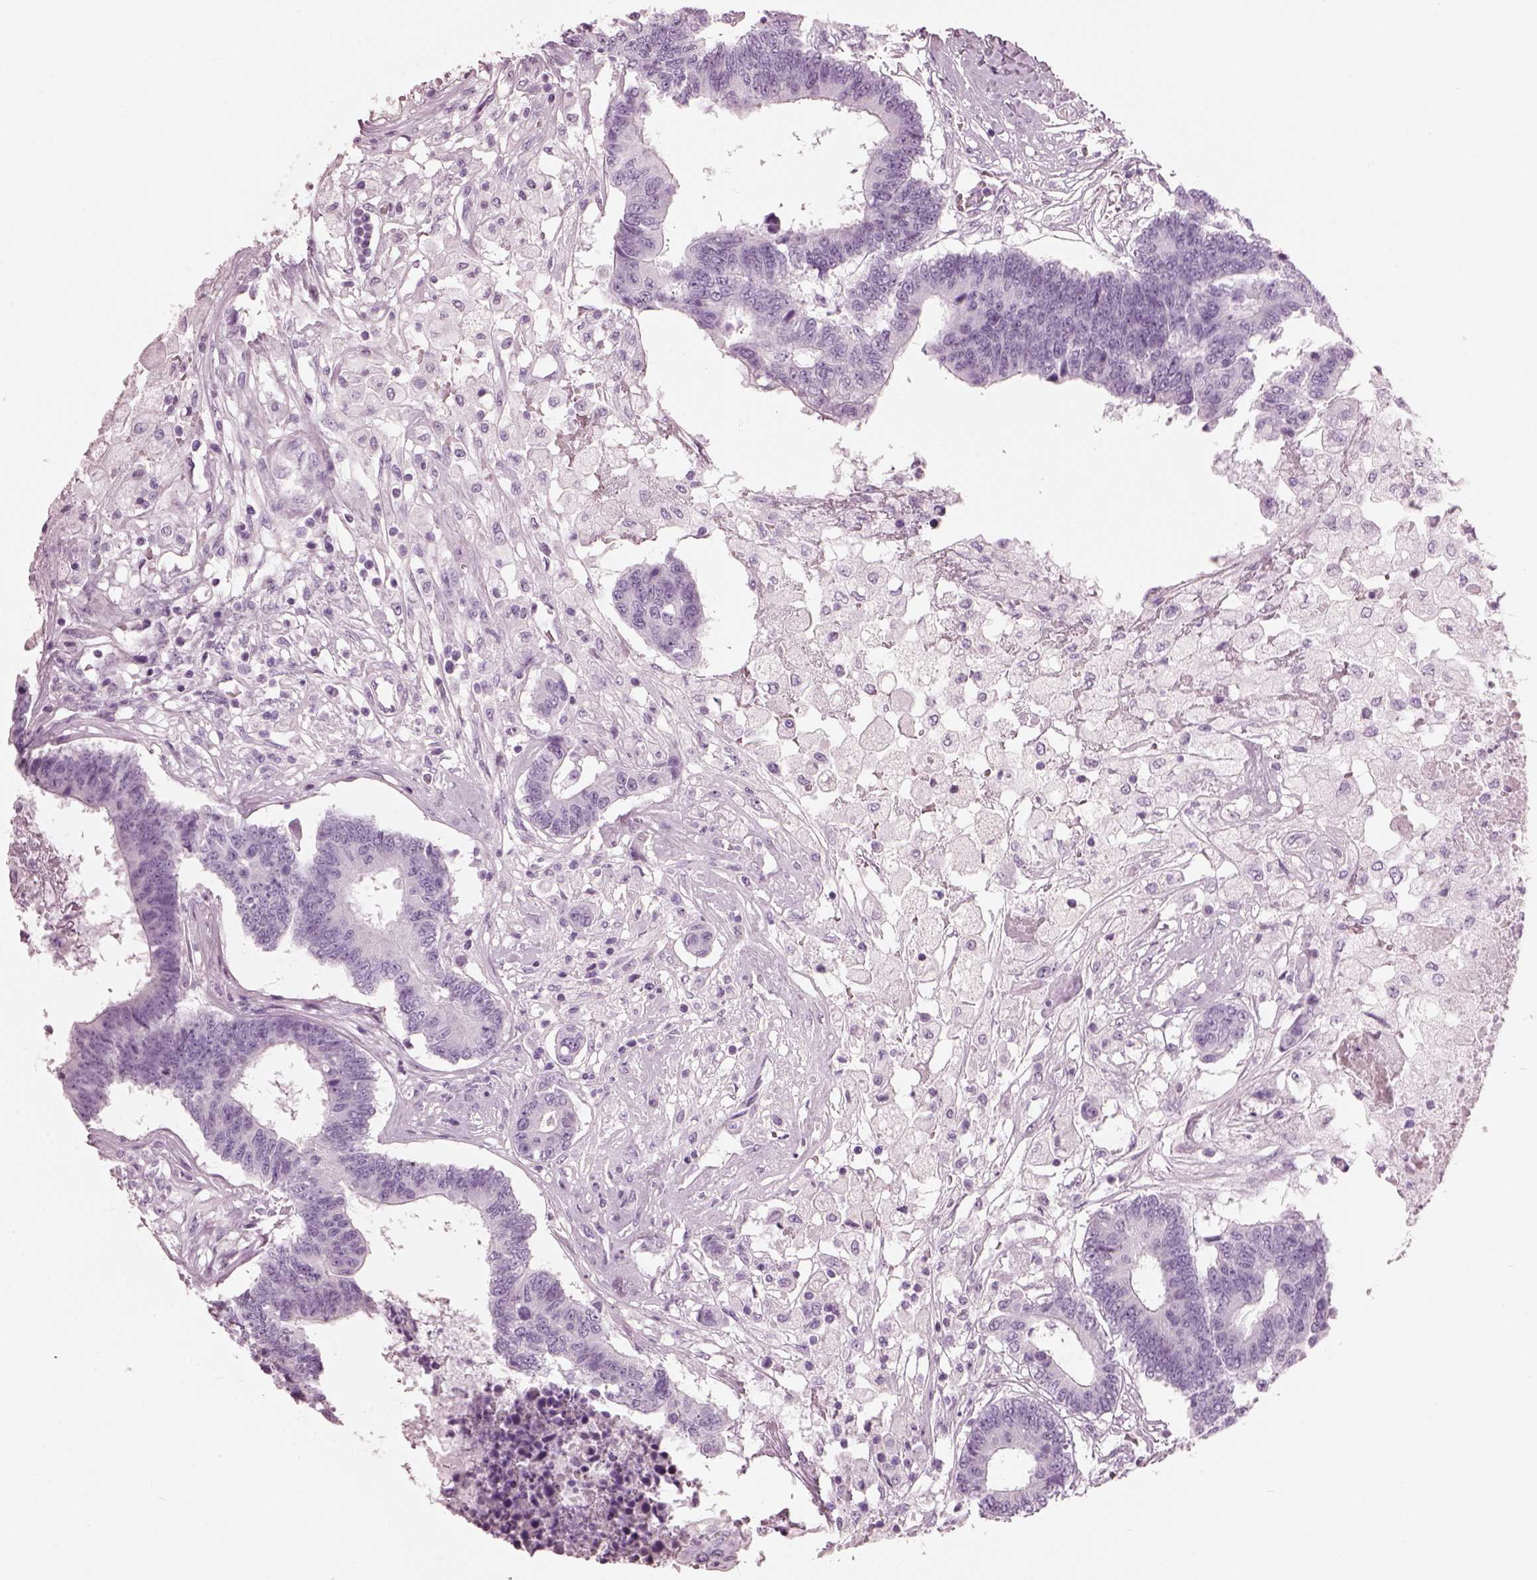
{"staining": {"intensity": "negative", "quantity": "none", "location": "none"}, "tissue": "colorectal cancer", "cell_type": "Tumor cells", "image_type": "cancer", "snomed": [{"axis": "morphology", "description": "Adenocarcinoma, NOS"}, {"axis": "topography", "description": "Colon"}], "caption": "Tumor cells show no significant protein positivity in adenocarcinoma (colorectal).", "gene": "HYDIN", "patient": {"sex": "female", "age": 48}}